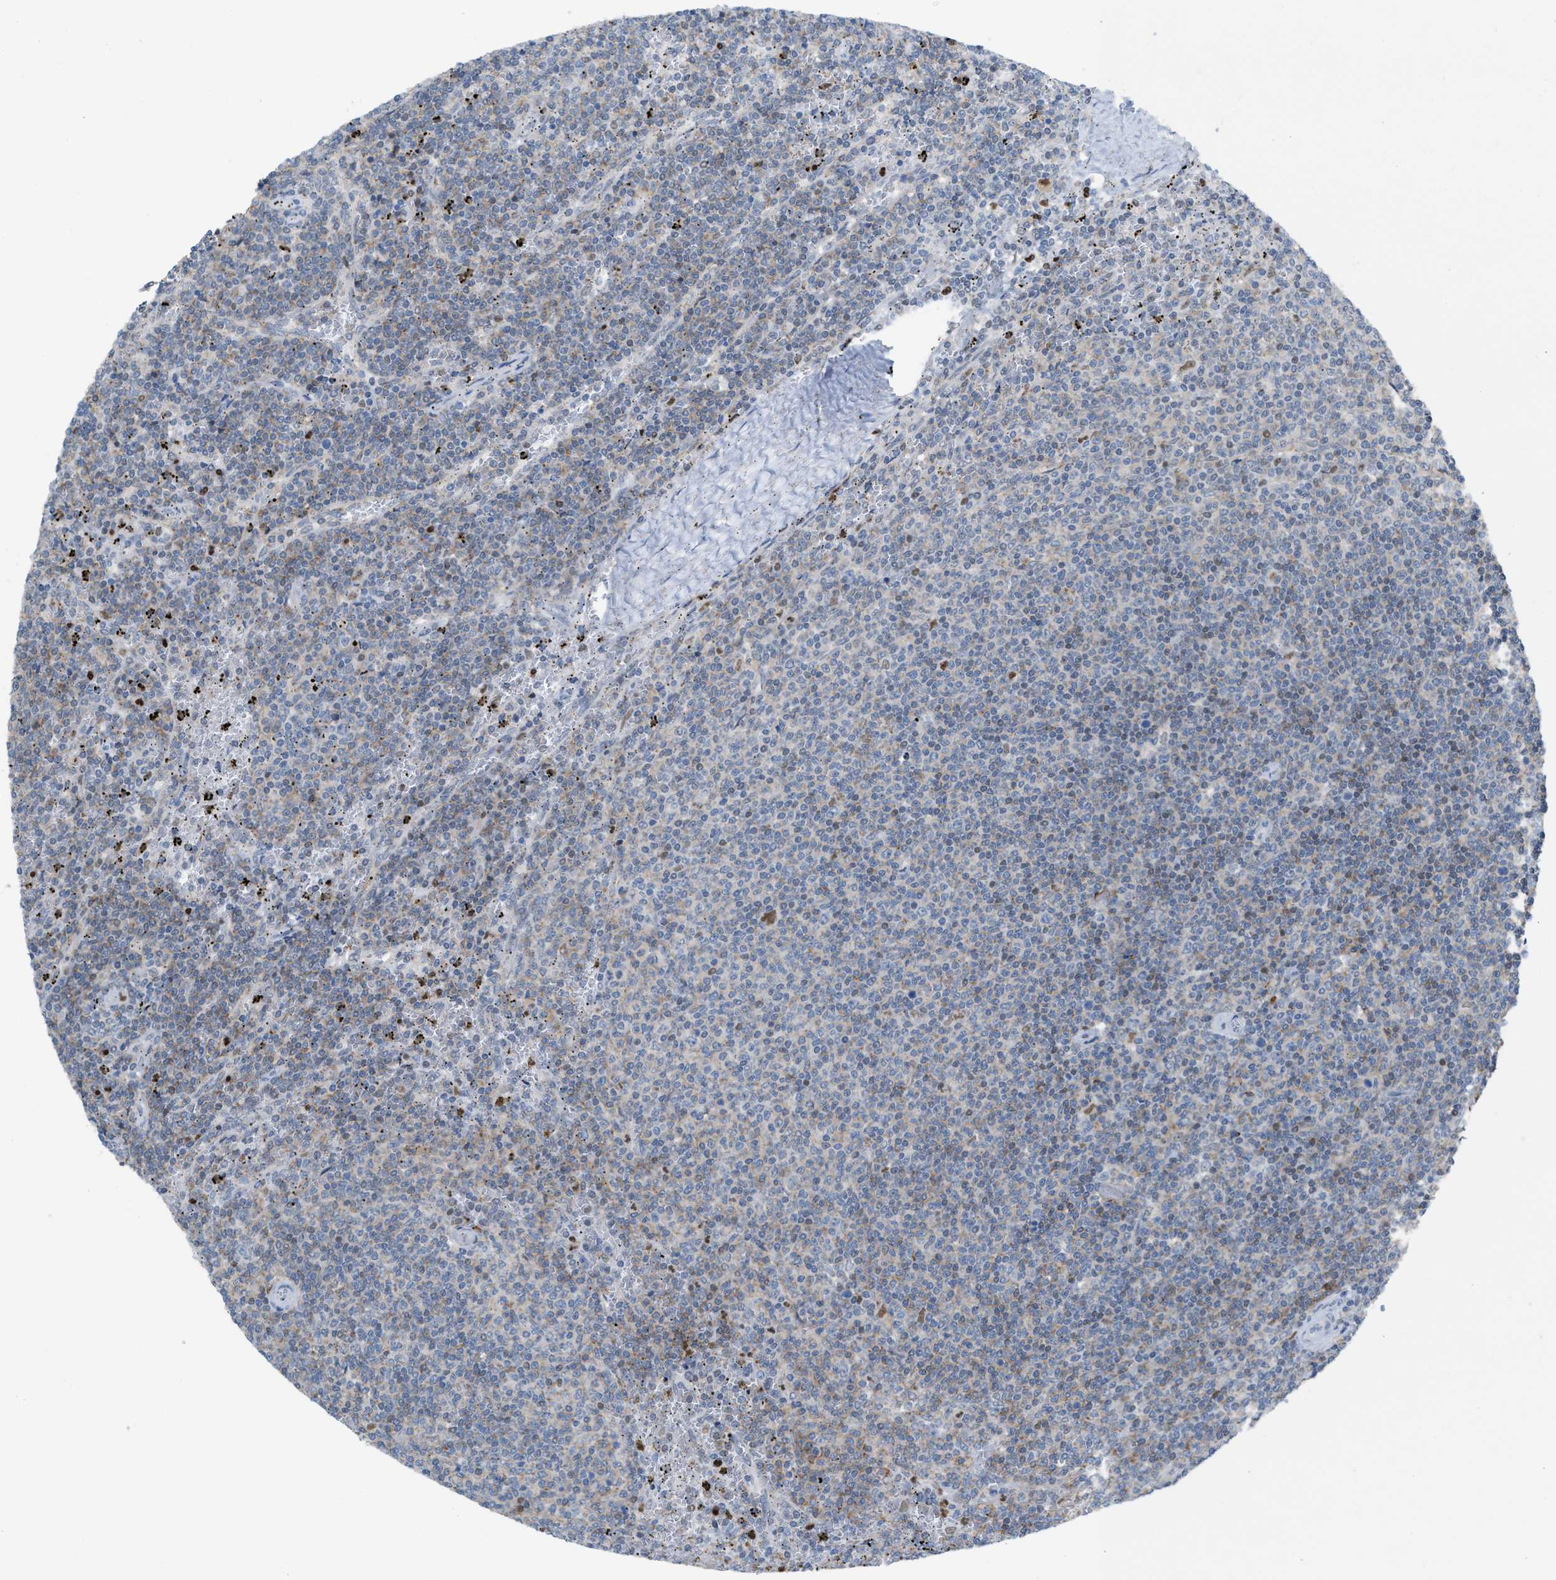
{"staining": {"intensity": "weak", "quantity": "25%-75%", "location": "cytoplasmic/membranous"}, "tissue": "lymphoma", "cell_type": "Tumor cells", "image_type": "cancer", "snomed": [{"axis": "morphology", "description": "Malignant lymphoma, non-Hodgkin's type, Low grade"}, {"axis": "topography", "description": "Spleen"}], "caption": "A low amount of weak cytoplasmic/membranous expression is seen in about 25%-75% of tumor cells in lymphoma tissue.", "gene": "PPM1D", "patient": {"sex": "female", "age": 50}}